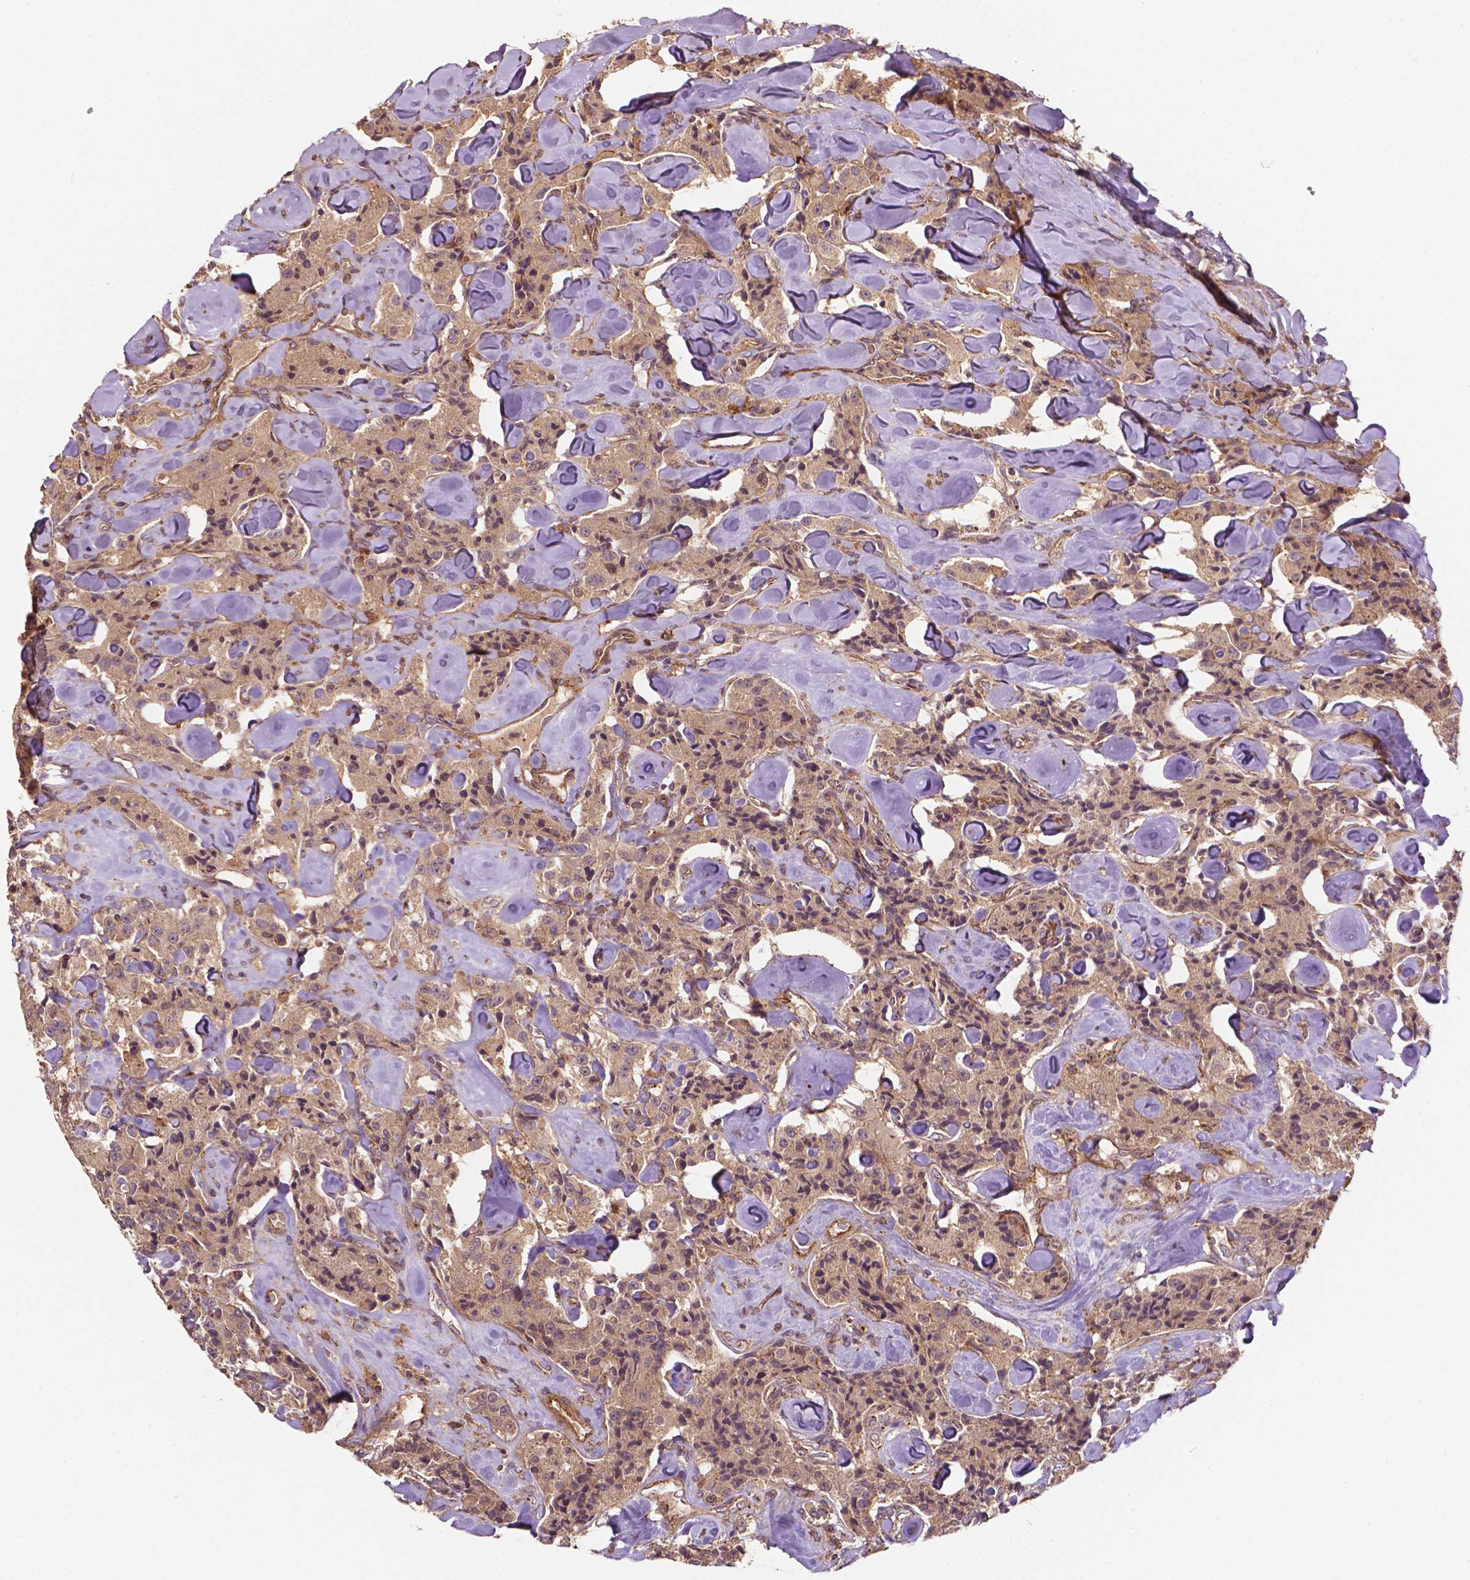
{"staining": {"intensity": "weak", "quantity": ">75%", "location": "cytoplasmic/membranous"}, "tissue": "carcinoid", "cell_type": "Tumor cells", "image_type": "cancer", "snomed": [{"axis": "morphology", "description": "Carcinoid, malignant, NOS"}, {"axis": "topography", "description": "Pancreas"}], "caption": "A brown stain highlights weak cytoplasmic/membranous positivity of a protein in malignant carcinoid tumor cells.", "gene": "ZMYND19", "patient": {"sex": "male", "age": 41}}